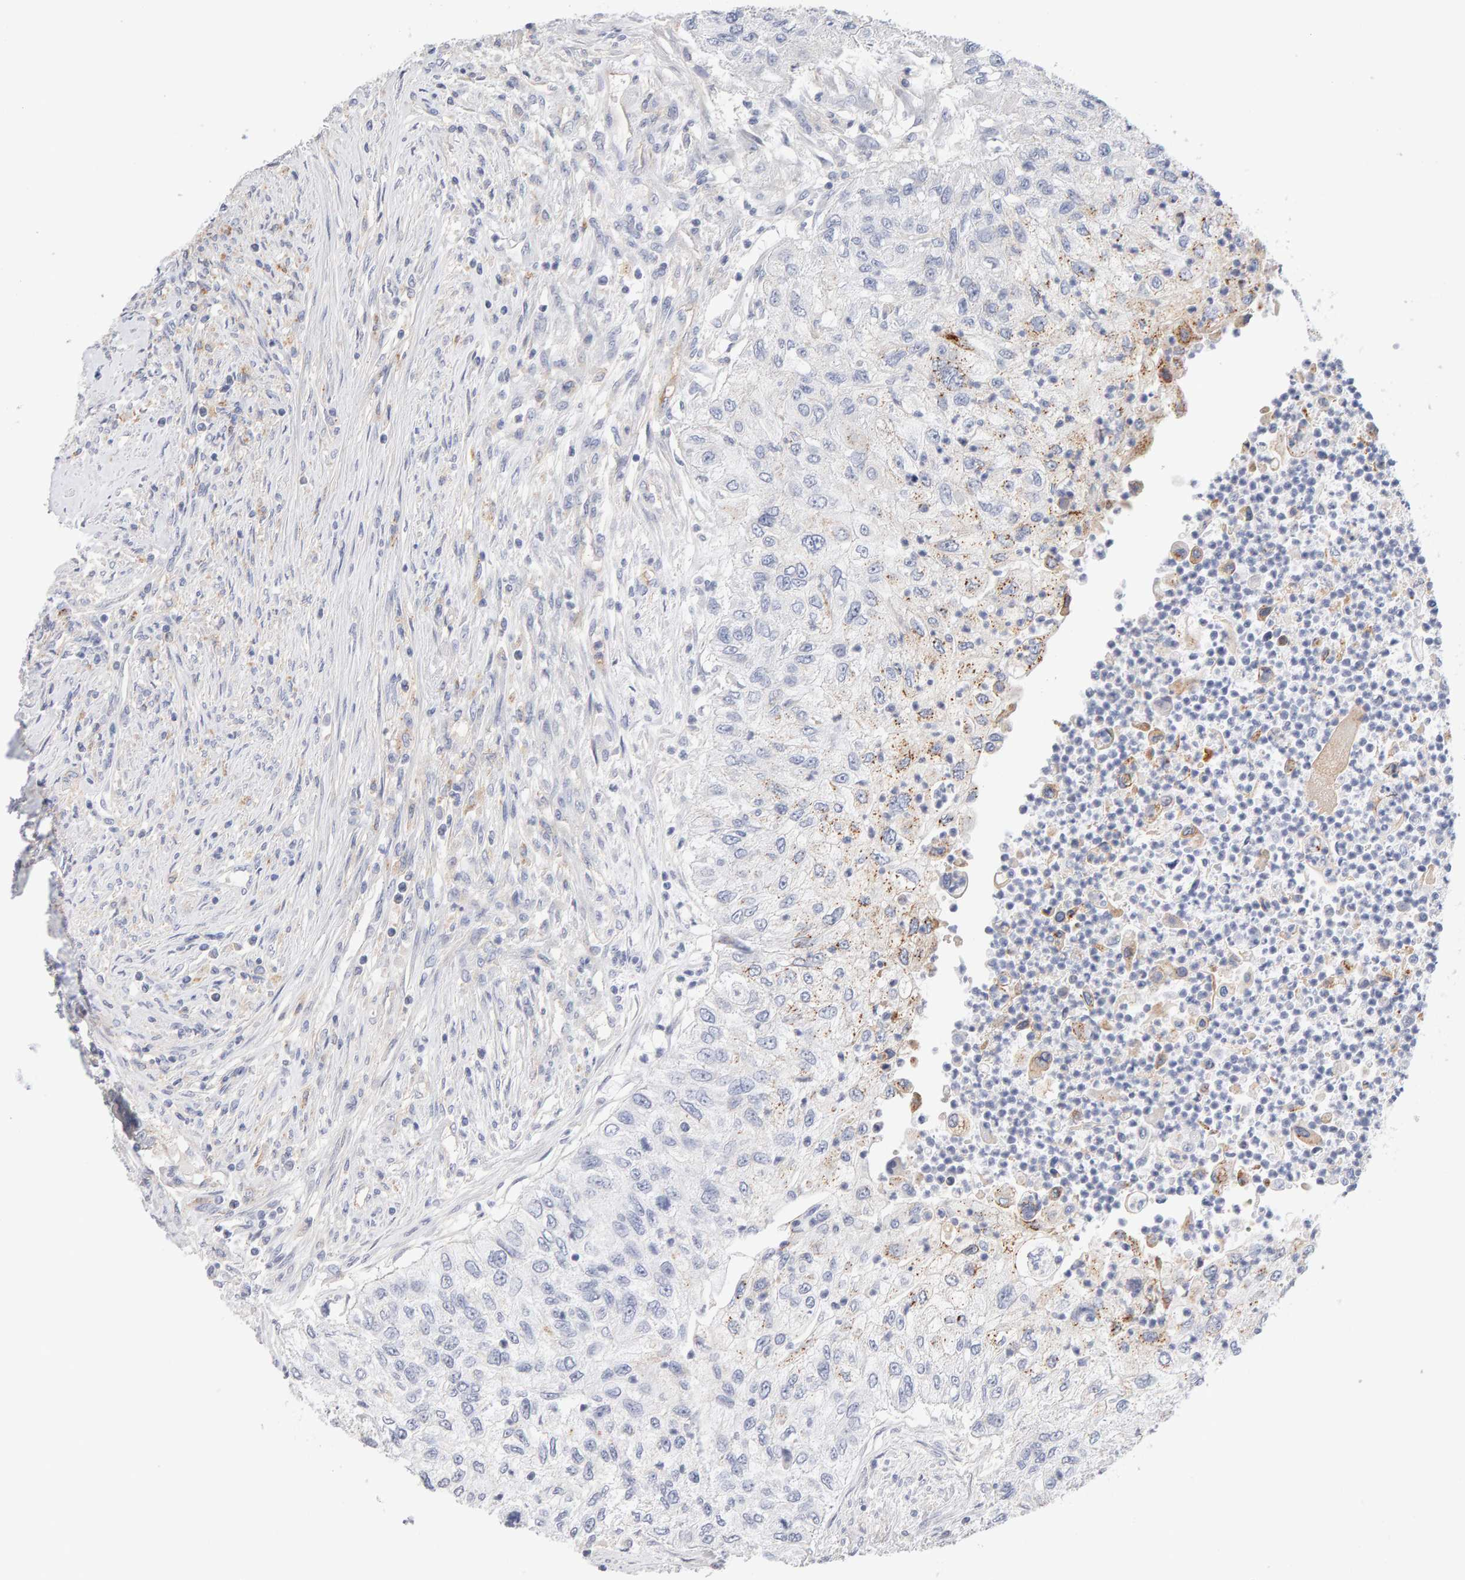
{"staining": {"intensity": "moderate", "quantity": "<25%", "location": "cytoplasmic/membranous"}, "tissue": "urothelial cancer", "cell_type": "Tumor cells", "image_type": "cancer", "snomed": [{"axis": "morphology", "description": "Urothelial carcinoma, High grade"}, {"axis": "topography", "description": "Urinary bladder"}], "caption": "Immunohistochemistry staining of urothelial cancer, which exhibits low levels of moderate cytoplasmic/membranous staining in approximately <25% of tumor cells indicating moderate cytoplasmic/membranous protein expression. The staining was performed using DAB (3,3'-diaminobenzidine) (brown) for protein detection and nuclei were counterstained in hematoxylin (blue).", "gene": "METRNL", "patient": {"sex": "female", "age": 60}}